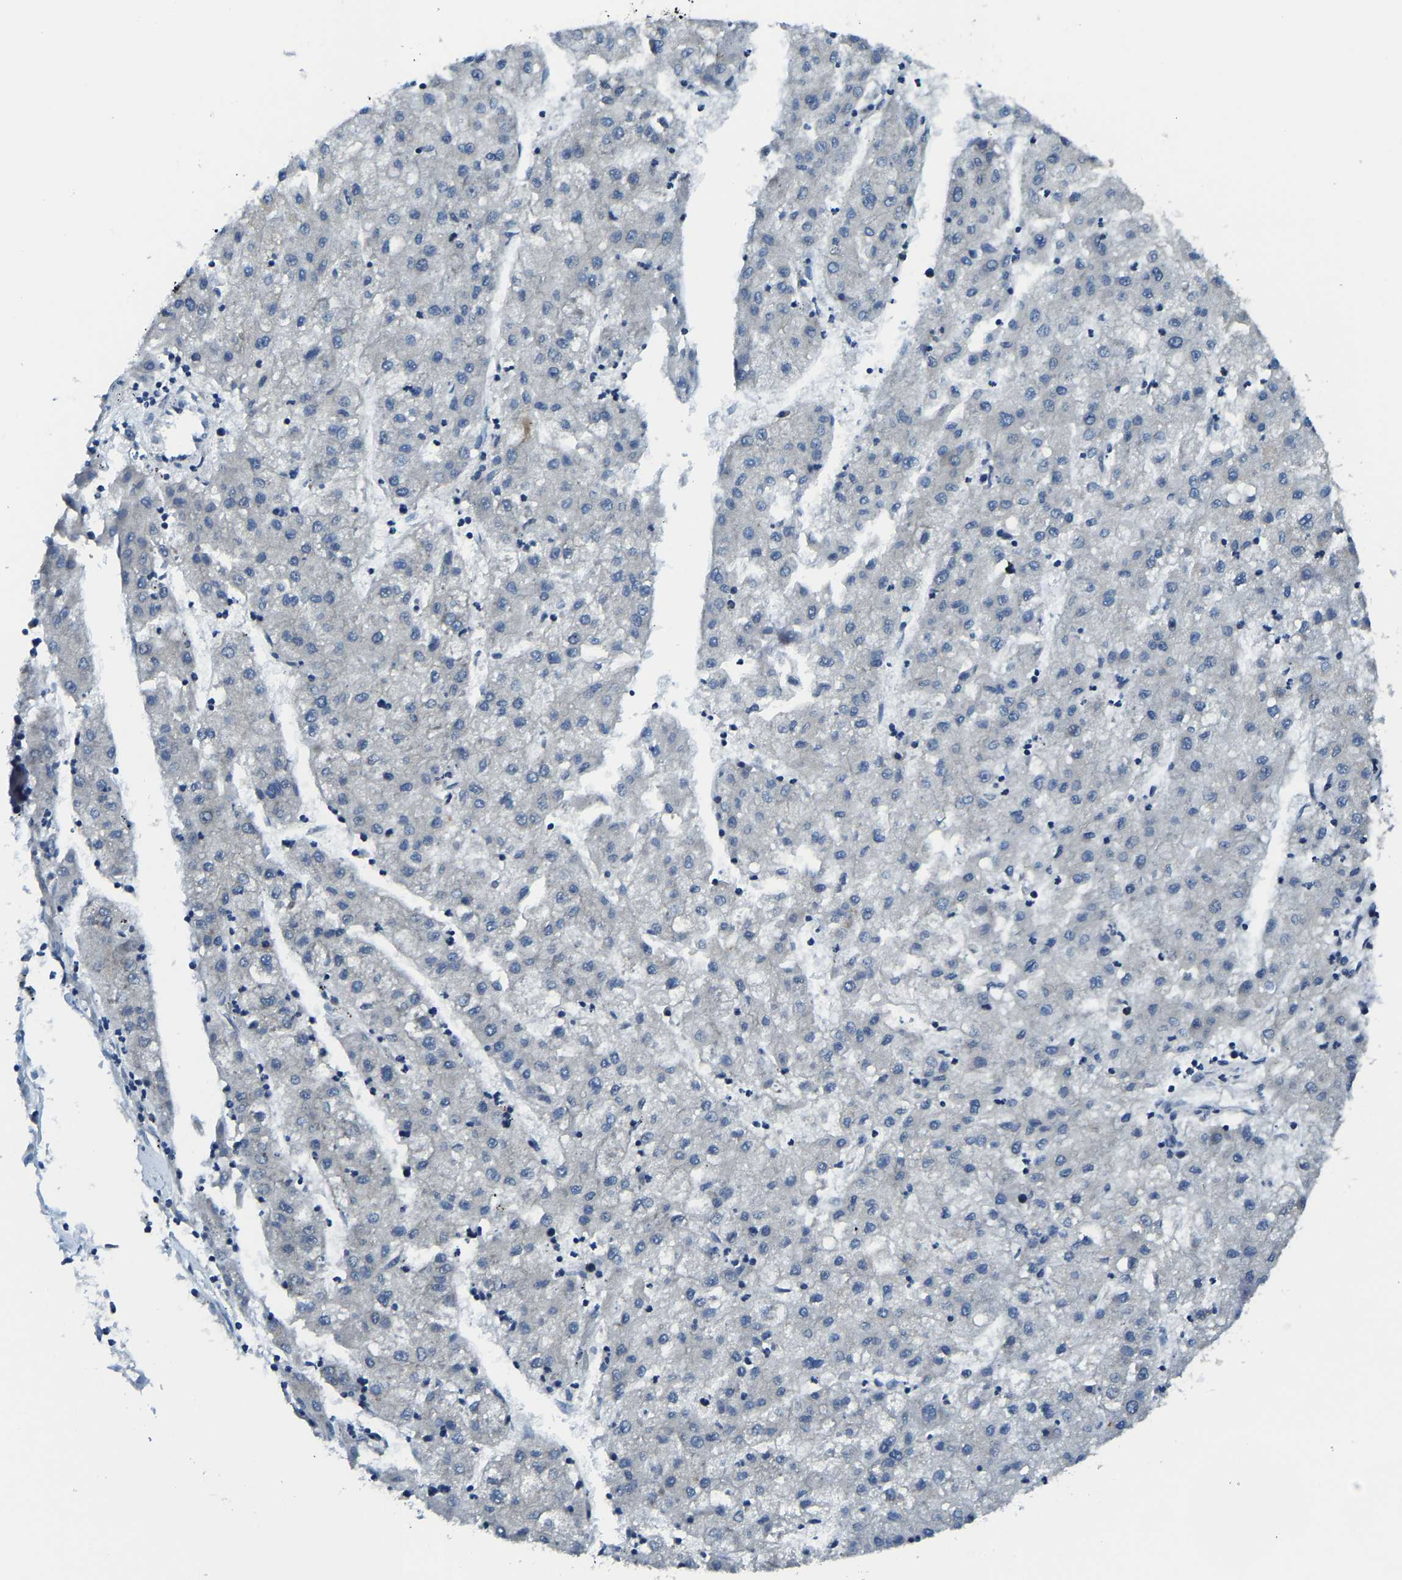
{"staining": {"intensity": "negative", "quantity": "none", "location": "none"}, "tissue": "liver cancer", "cell_type": "Tumor cells", "image_type": "cancer", "snomed": [{"axis": "morphology", "description": "Carcinoma, Hepatocellular, NOS"}, {"axis": "topography", "description": "Liver"}], "caption": "A high-resolution micrograph shows IHC staining of liver cancer, which demonstrates no significant staining in tumor cells. Nuclei are stained in blue.", "gene": "G3BP2", "patient": {"sex": "male", "age": 72}}